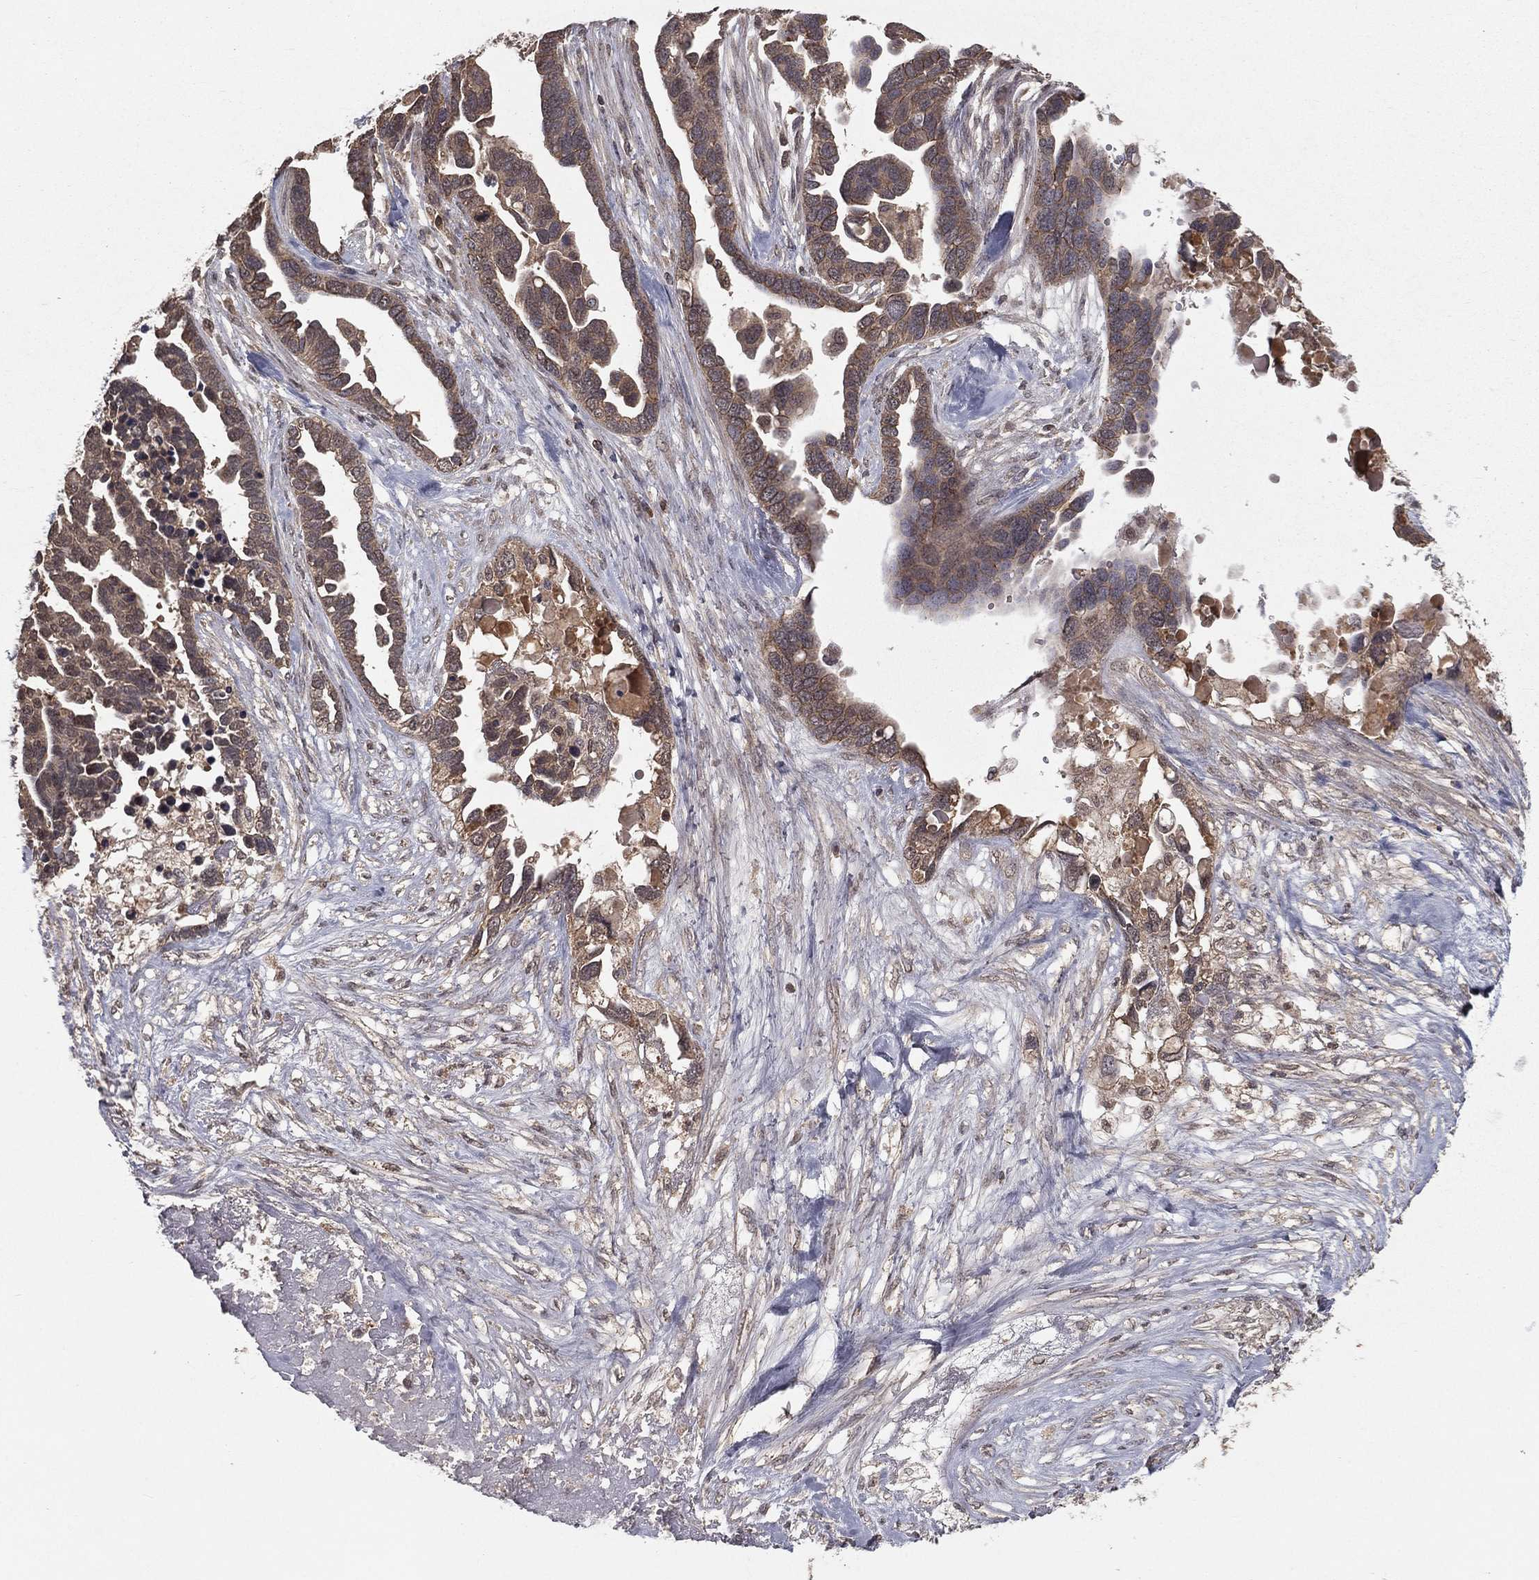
{"staining": {"intensity": "weak", "quantity": ">75%", "location": "cytoplasmic/membranous"}, "tissue": "ovarian cancer", "cell_type": "Tumor cells", "image_type": "cancer", "snomed": [{"axis": "morphology", "description": "Cystadenocarcinoma, serous, NOS"}, {"axis": "topography", "description": "Ovary"}], "caption": "Serous cystadenocarcinoma (ovarian) stained with immunohistochemistry reveals weak cytoplasmic/membranous expression in approximately >75% of tumor cells.", "gene": "ZDHHC15", "patient": {"sex": "female", "age": 54}}